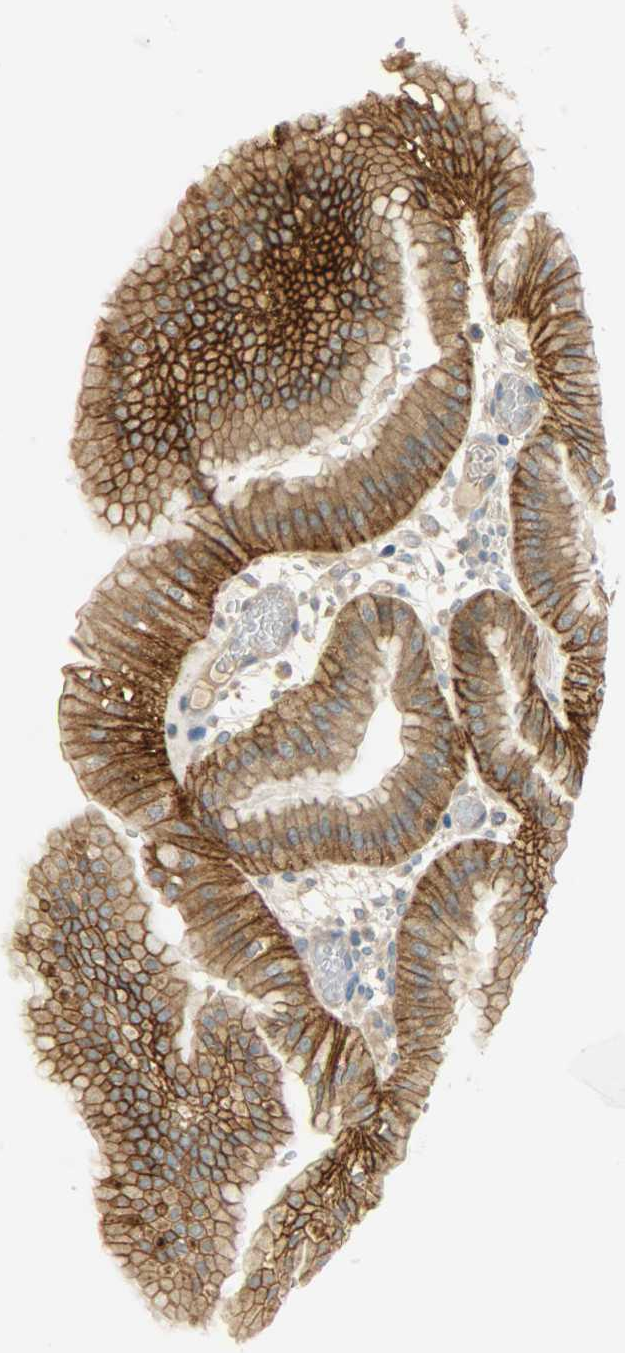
{"staining": {"intensity": "strong", "quantity": ">75%", "location": "cytoplasmic/membranous"}, "tissue": "stomach", "cell_type": "Glandular cells", "image_type": "normal", "snomed": [{"axis": "morphology", "description": "Normal tissue, NOS"}, {"axis": "topography", "description": "Stomach, lower"}], "caption": "About >75% of glandular cells in benign stomach demonstrate strong cytoplasmic/membranous protein staining as visualized by brown immunohistochemical staining.", "gene": "DSG2", "patient": {"sex": "male", "age": 71}}